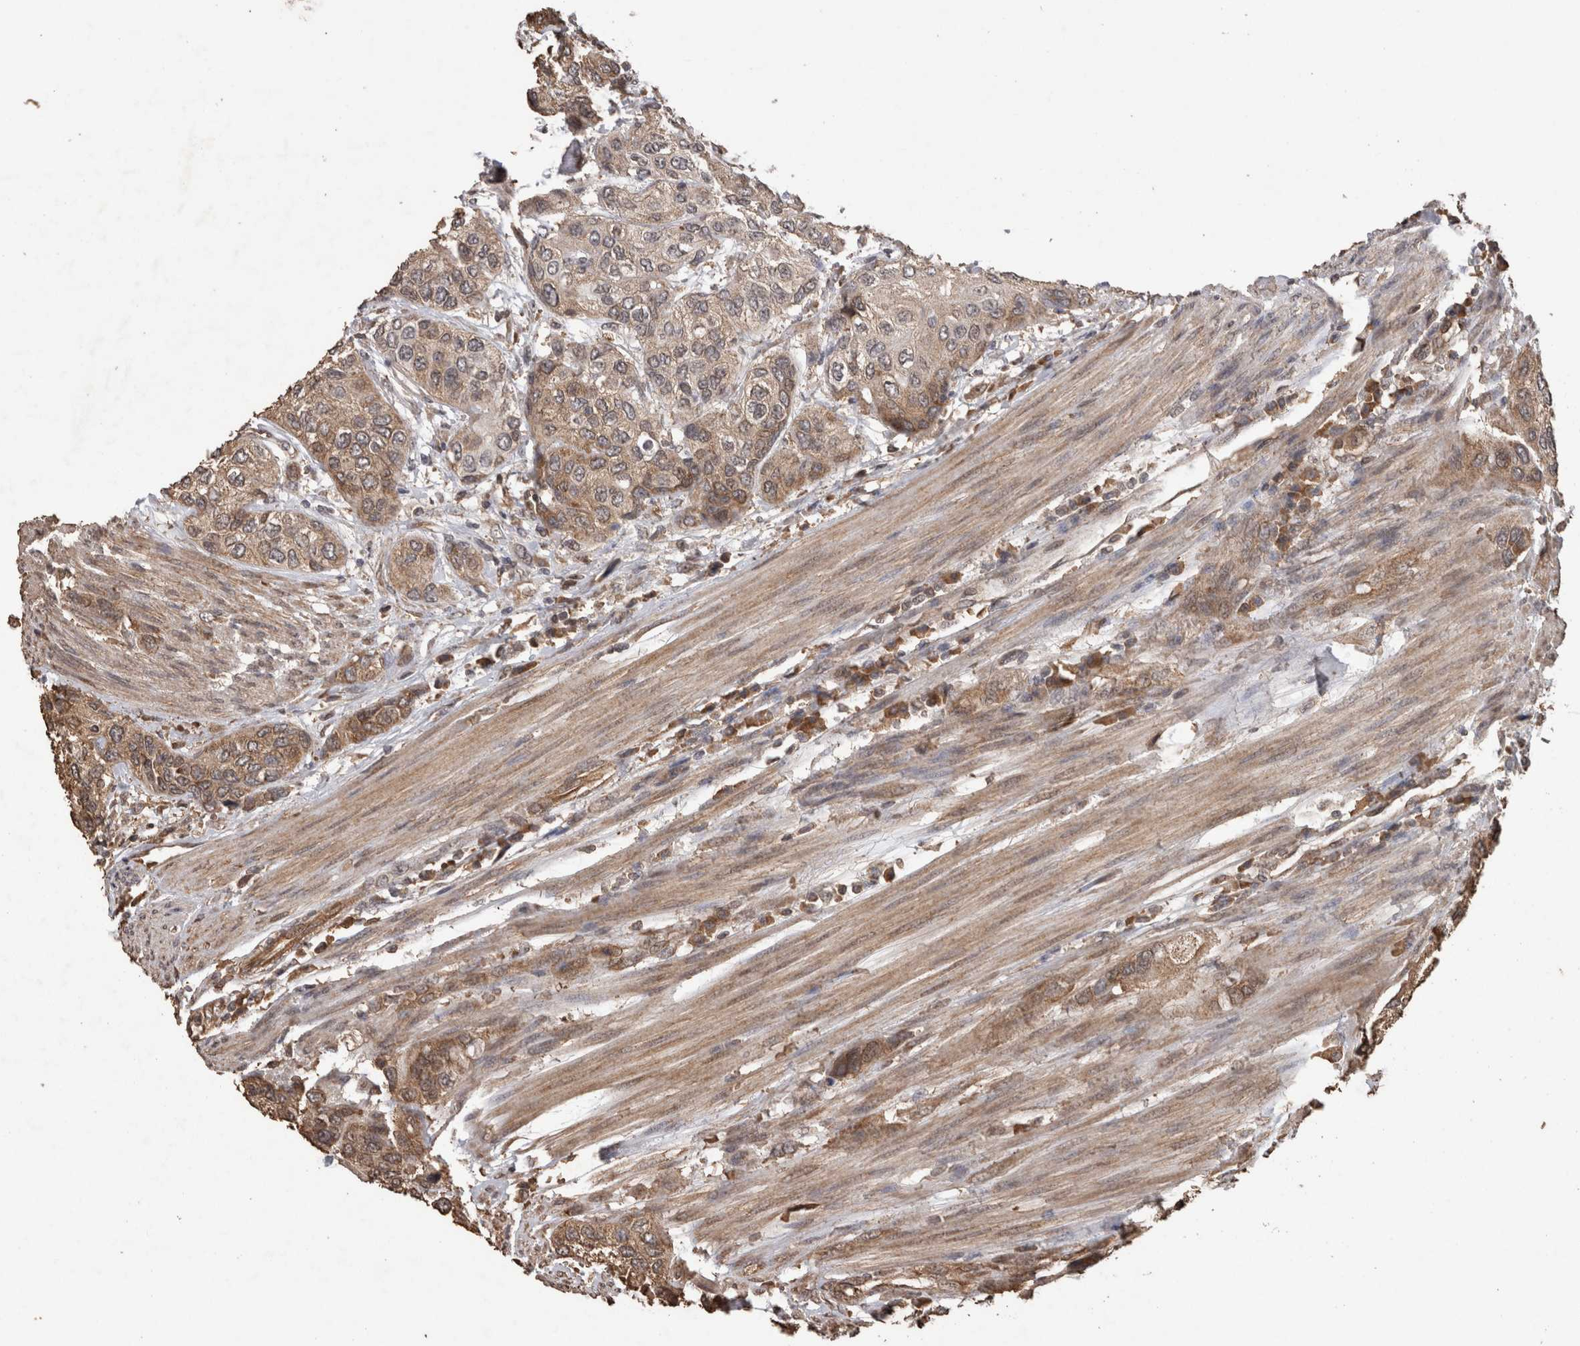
{"staining": {"intensity": "moderate", "quantity": ">75%", "location": "cytoplasmic/membranous"}, "tissue": "urothelial cancer", "cell_type": "Tumor cells", "image_type": "cancer", "snomed": [{"axis": "morphology", "description": "Urothelial carcinoma, High grade"}, {"axis": "topography", "description": "Urinary bladder"}], "caption": "Approximately >75% of tumor cells in urothelial cancer reveal moderate cytoplasmic/membranous protein expression as visualized by brown immunohistochemical staining.", "gene": "PINK1", "patient": {"sex": "female", "age": 56}}